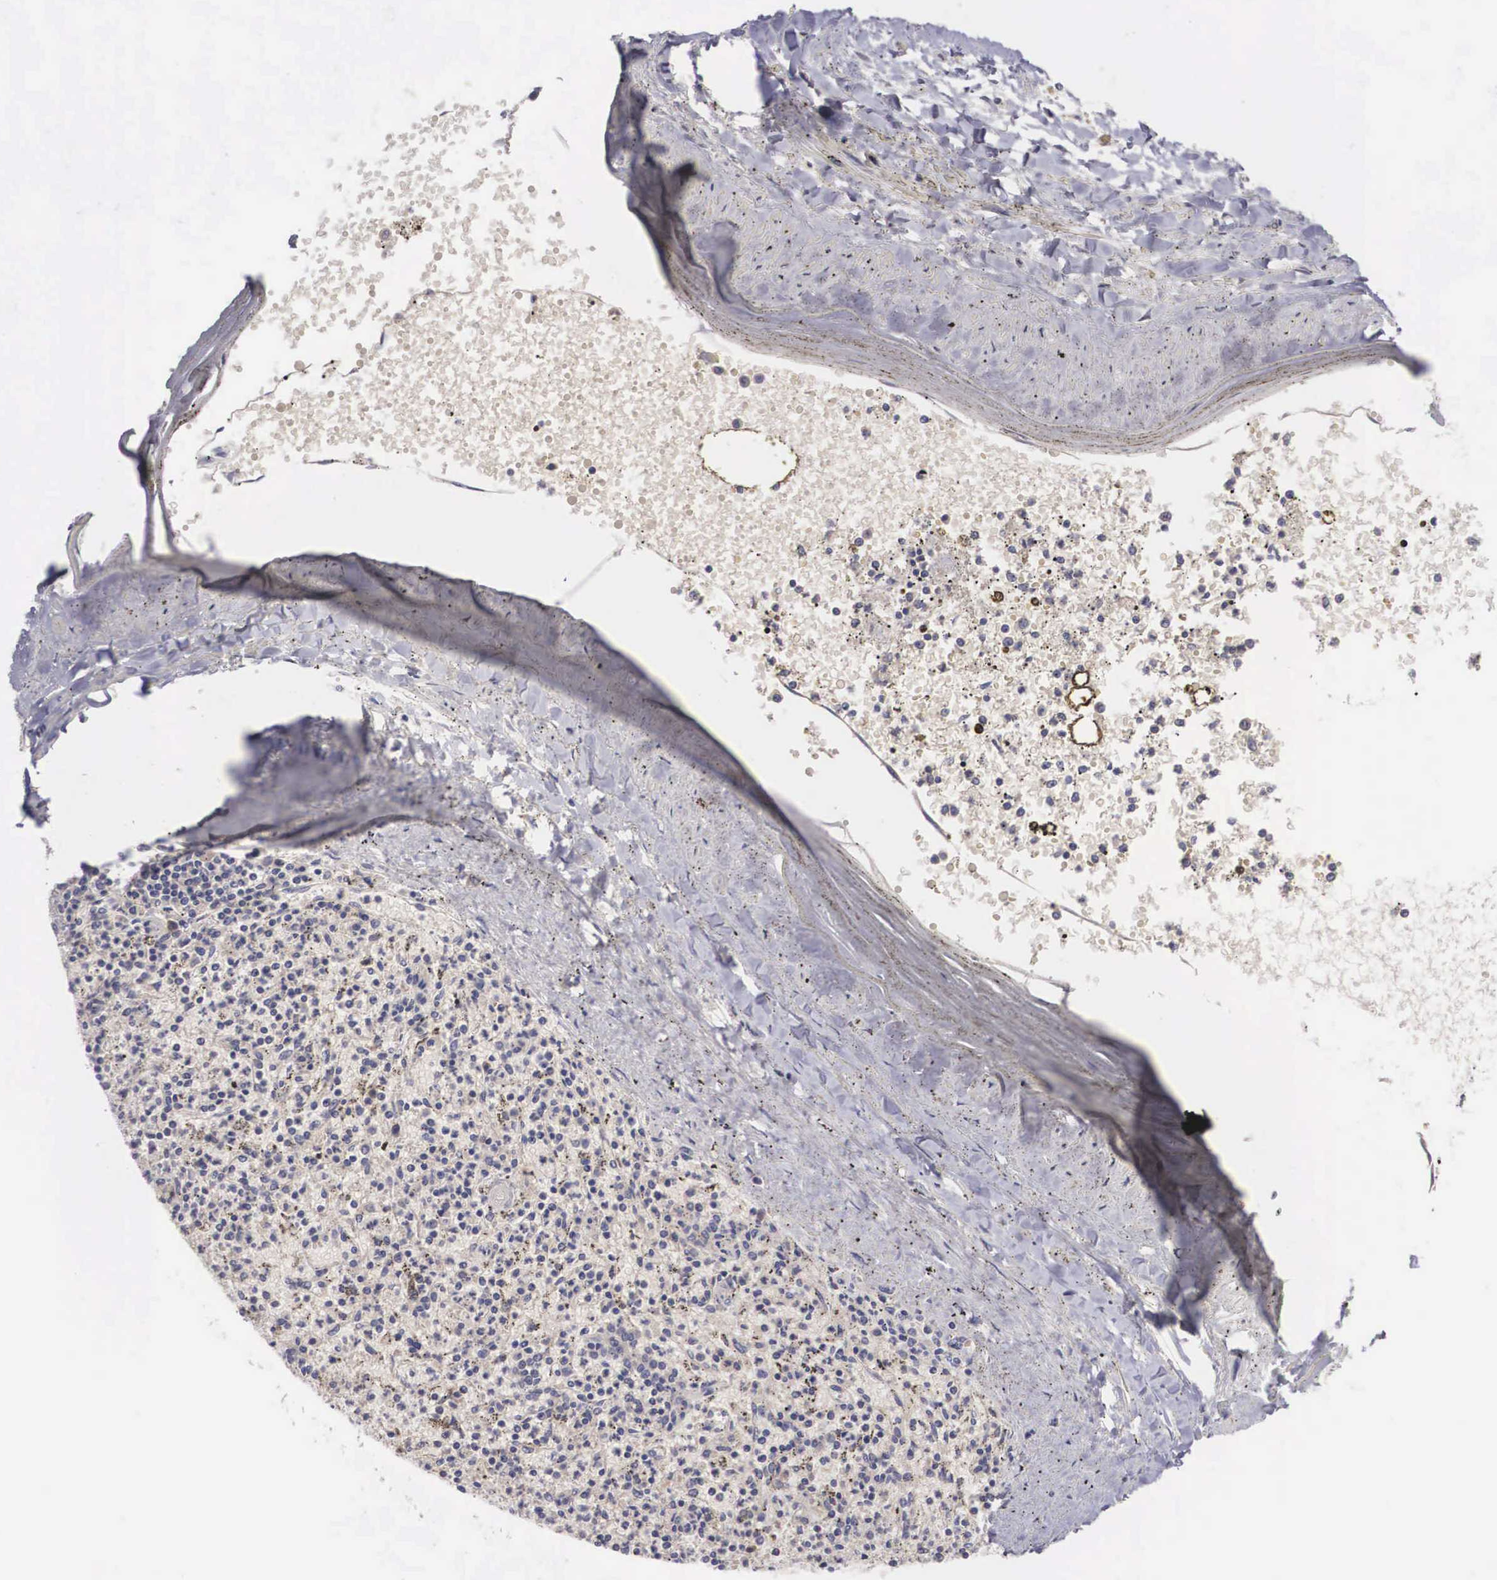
{"staining": {"intensity": "weak", "quantity": "<25%", "location": "cytoplasmic/membranous"}, "tissue": "spleen", "cell_type": "Cells in red pulp", "image_type": "normal", "snomed": [{"axis": "morphology", "description": "Normal tissue, NOS"}, {"axis": "topography", "description": "Spleen"}], "caption": "Immunohistochemistry of benign spleen displays no expression in cells in red pulp.", "gene": "NREP", "patient": {"sex": "male", "age": 72}}